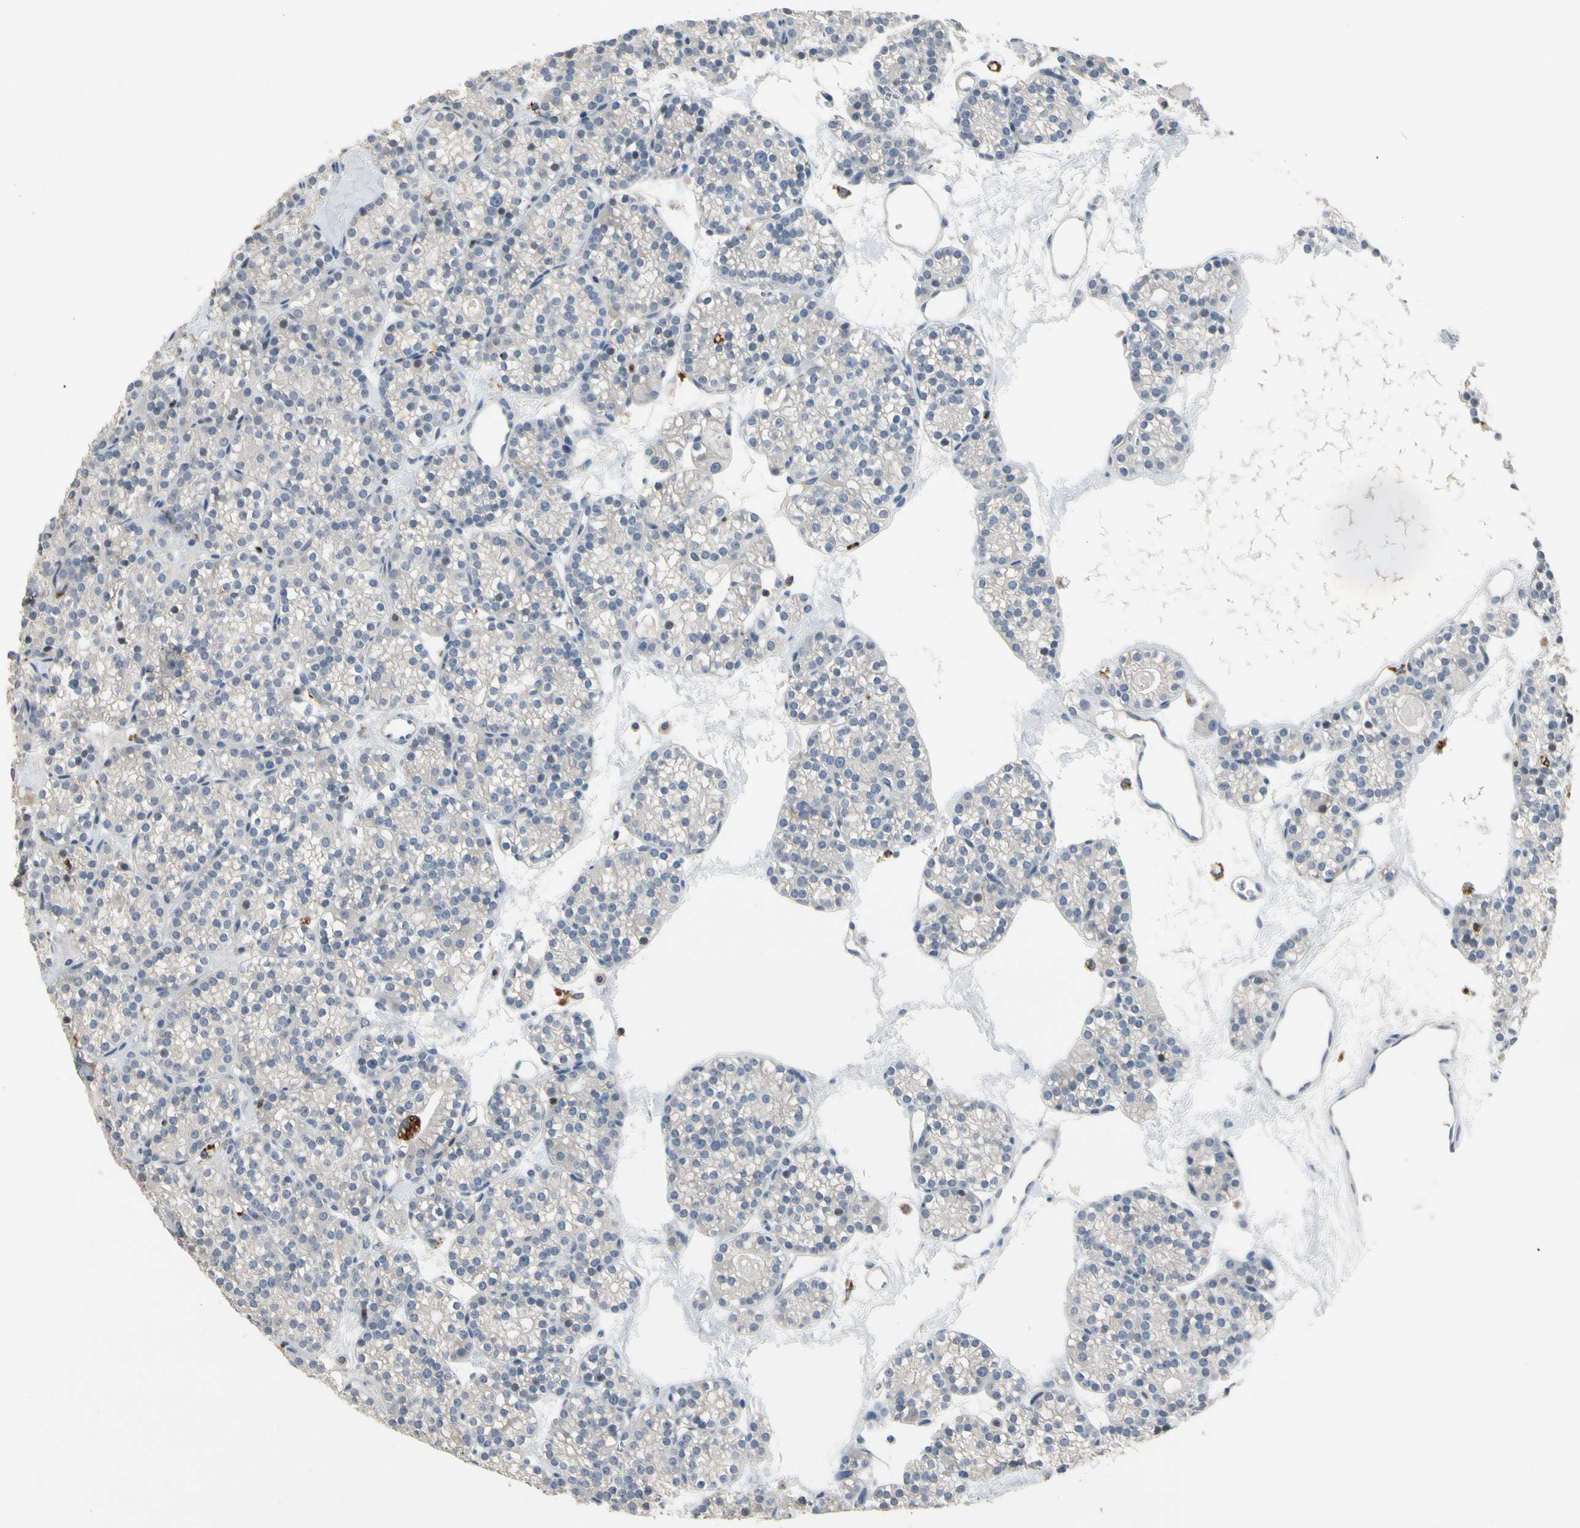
{"staining": {"intensity": "negative", "quantity": "none", "location": "none"}, "tissue": "parathyroid gland", "cell_type": "Glandular cells", "image_type": "normal", "snomed": [{"axis": "morphology", "description": "Normal tissue, NOS"}, {"axis": "topography", "description": "Parathyroid gland"}], "caption": "Glandular cells show no significant staining in unremarkable parathyroid gland. The staining was performed using DAB (3,3'-diaminobenzidine) to visualize the protein expression in brown, while the nuclei were stained in blue with hematoxylin (Magnification: 20x).", "gene": "ADA2", "patient": {"sex": "female", "age": 64}}